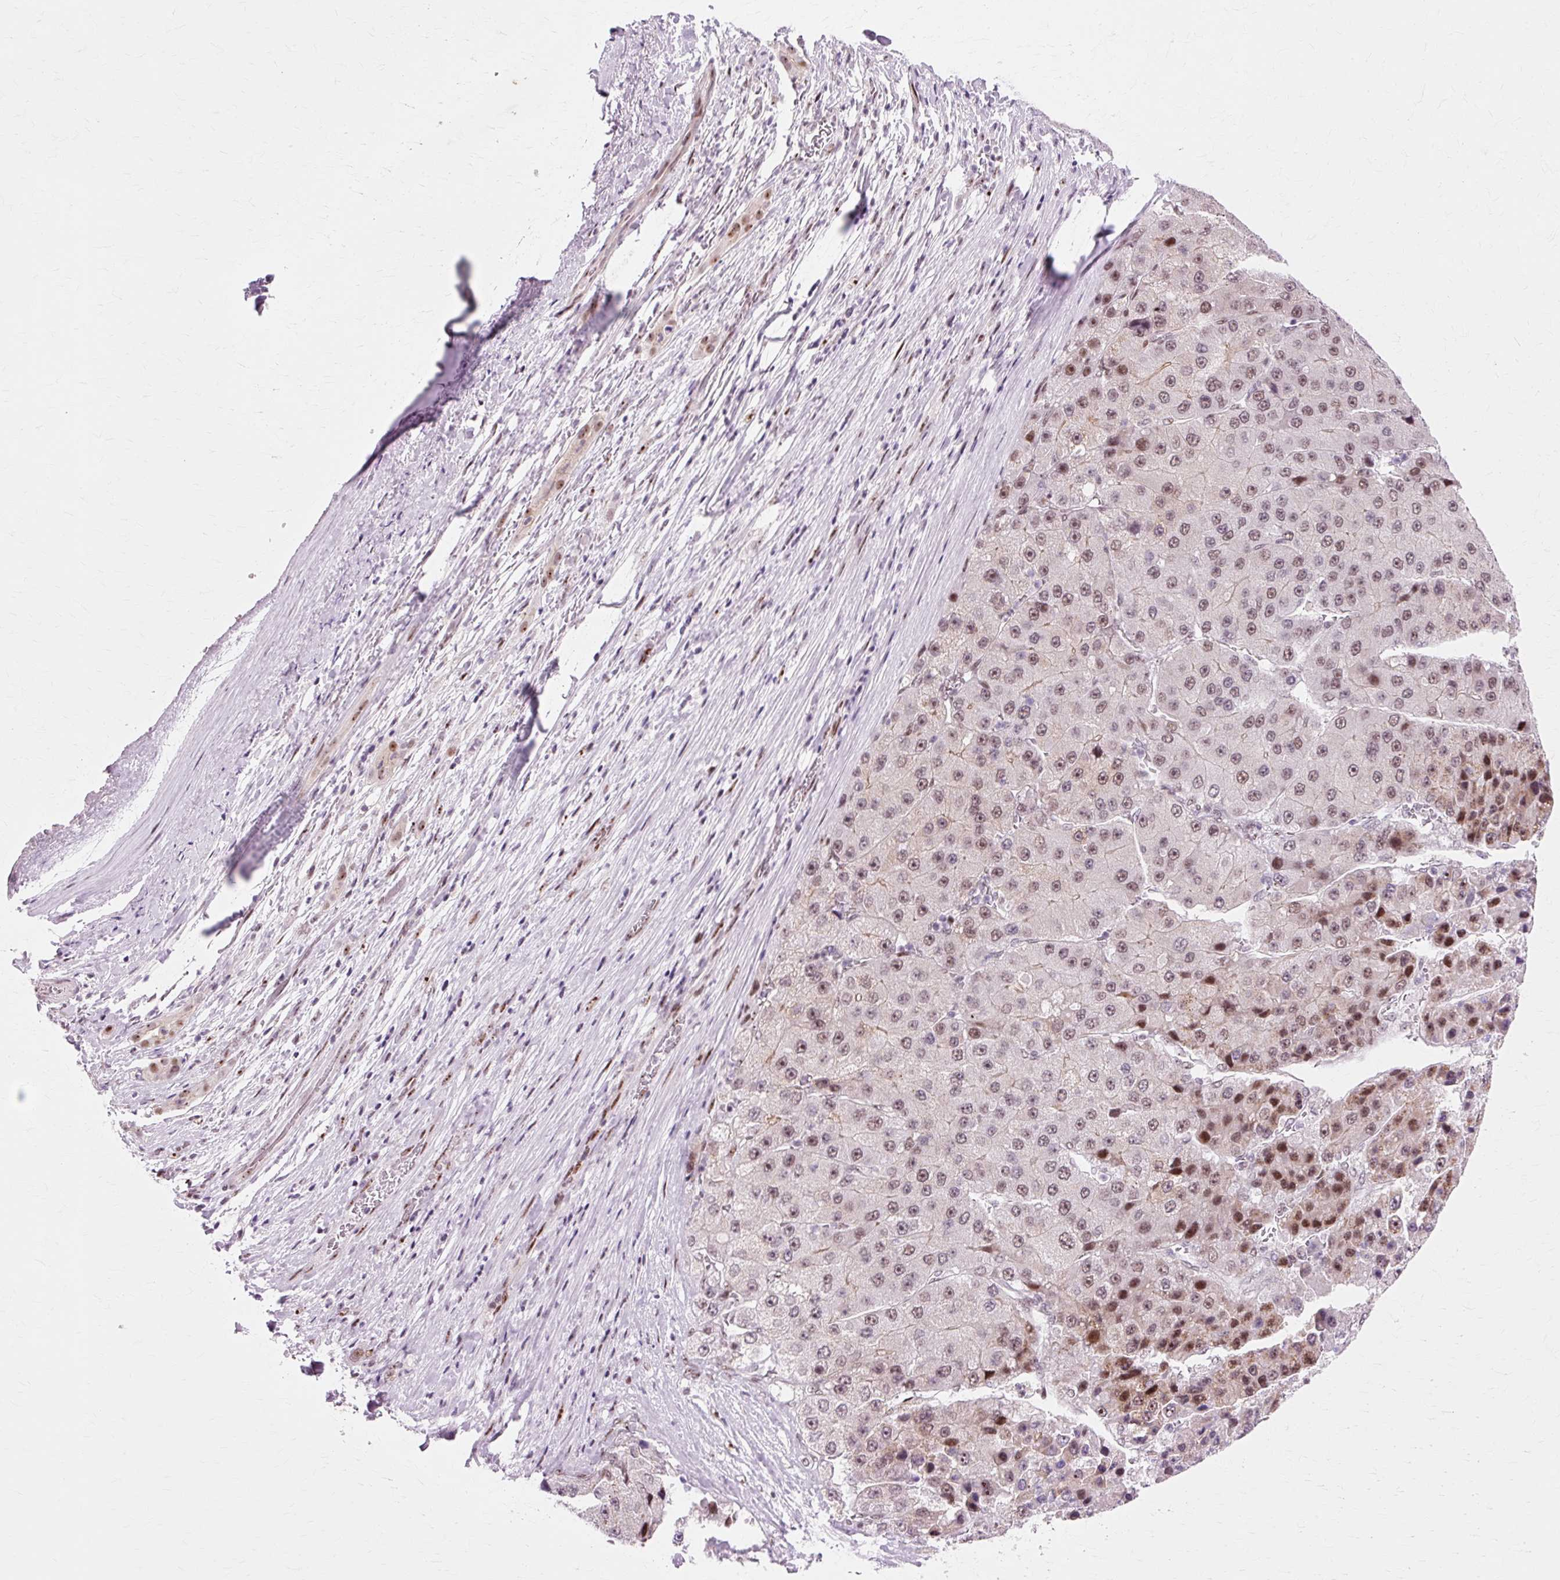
{"staining": {"intensity": "moderate", "quantity": ">75%", "location": "nuclear"}, "tissue": "liver cancer", "cell_type": "Tumor cells", "image_type": "cancer", "snomed": [{"axis": "morphology", "description": "Carcinoma, Hepatocellular, NOS"}, {"axis": "topography", "description": "Liver"}], "caption": "A histopathology image of hepatocellular carcinoma (liver) stained for a protein reveals moderate nuclear brown staining in tumor cells. The staining was performed using DAB (3,3'-diaminobenzidine), with brown indicating positive protein expression. Nuclei are stained blue with hematoxylin.", "gene": "MACROD2", "patient": {"sex": "female", "age": 73}}